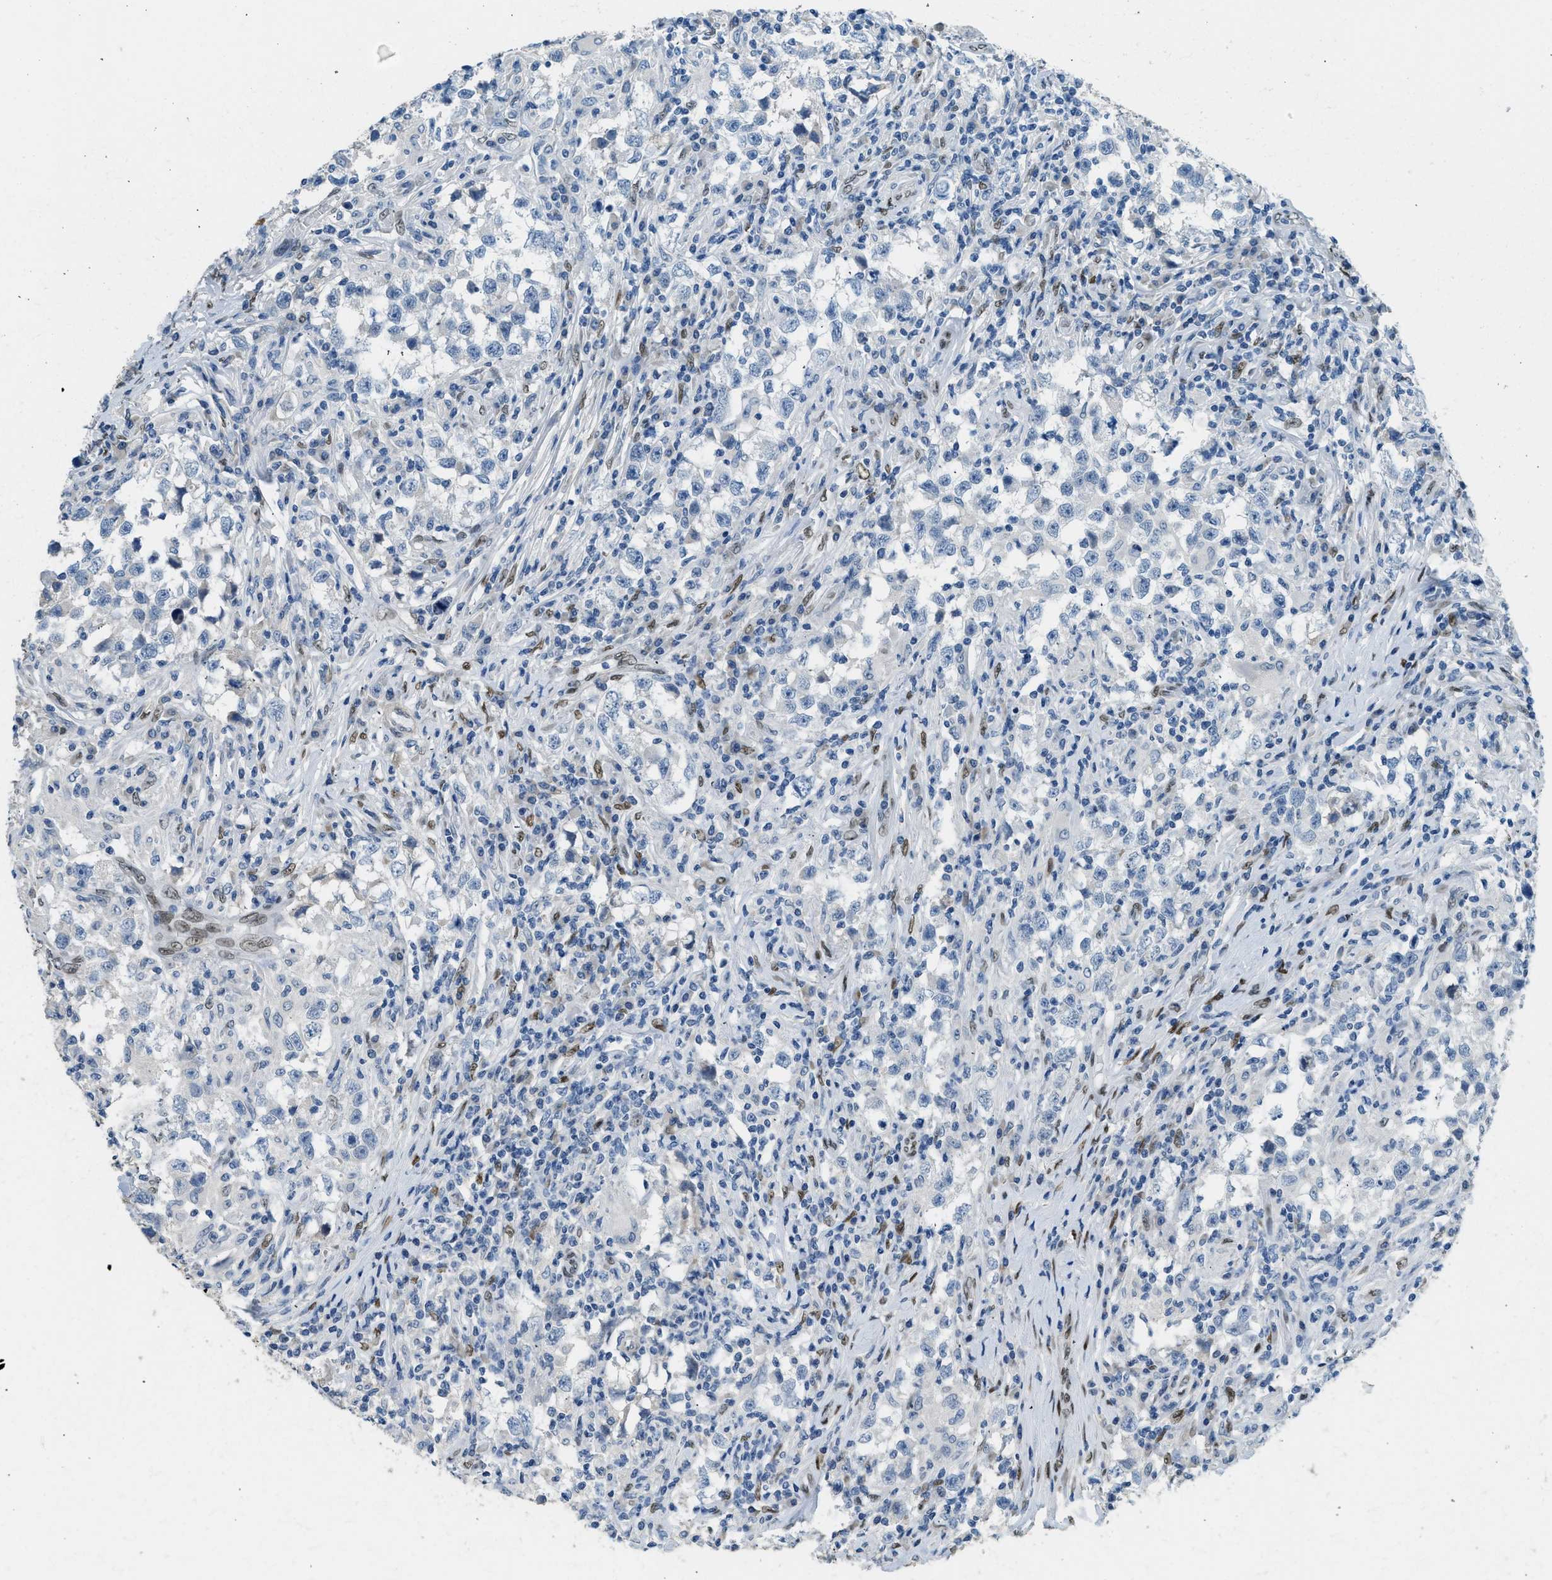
{"staining": {"intensity": "negative", "quantity": "none", "location": "none"}, "tissue": "testis cancer", "cell_type": "Tumor cells", "image_type": "cancer", "snomed": [{"axis": "morphology", "description": "Carcinoma, Embryonal, NOS"}, {"axis": "topography", "description": "Testis"}], "caption": "This is an immunohistochemistry (IHC) image of human embryonal carcinoma (testis). There is no expression in tumor cells.", "gene": "ZBTB20", "patient": {"sex": "male", "age": 21}}